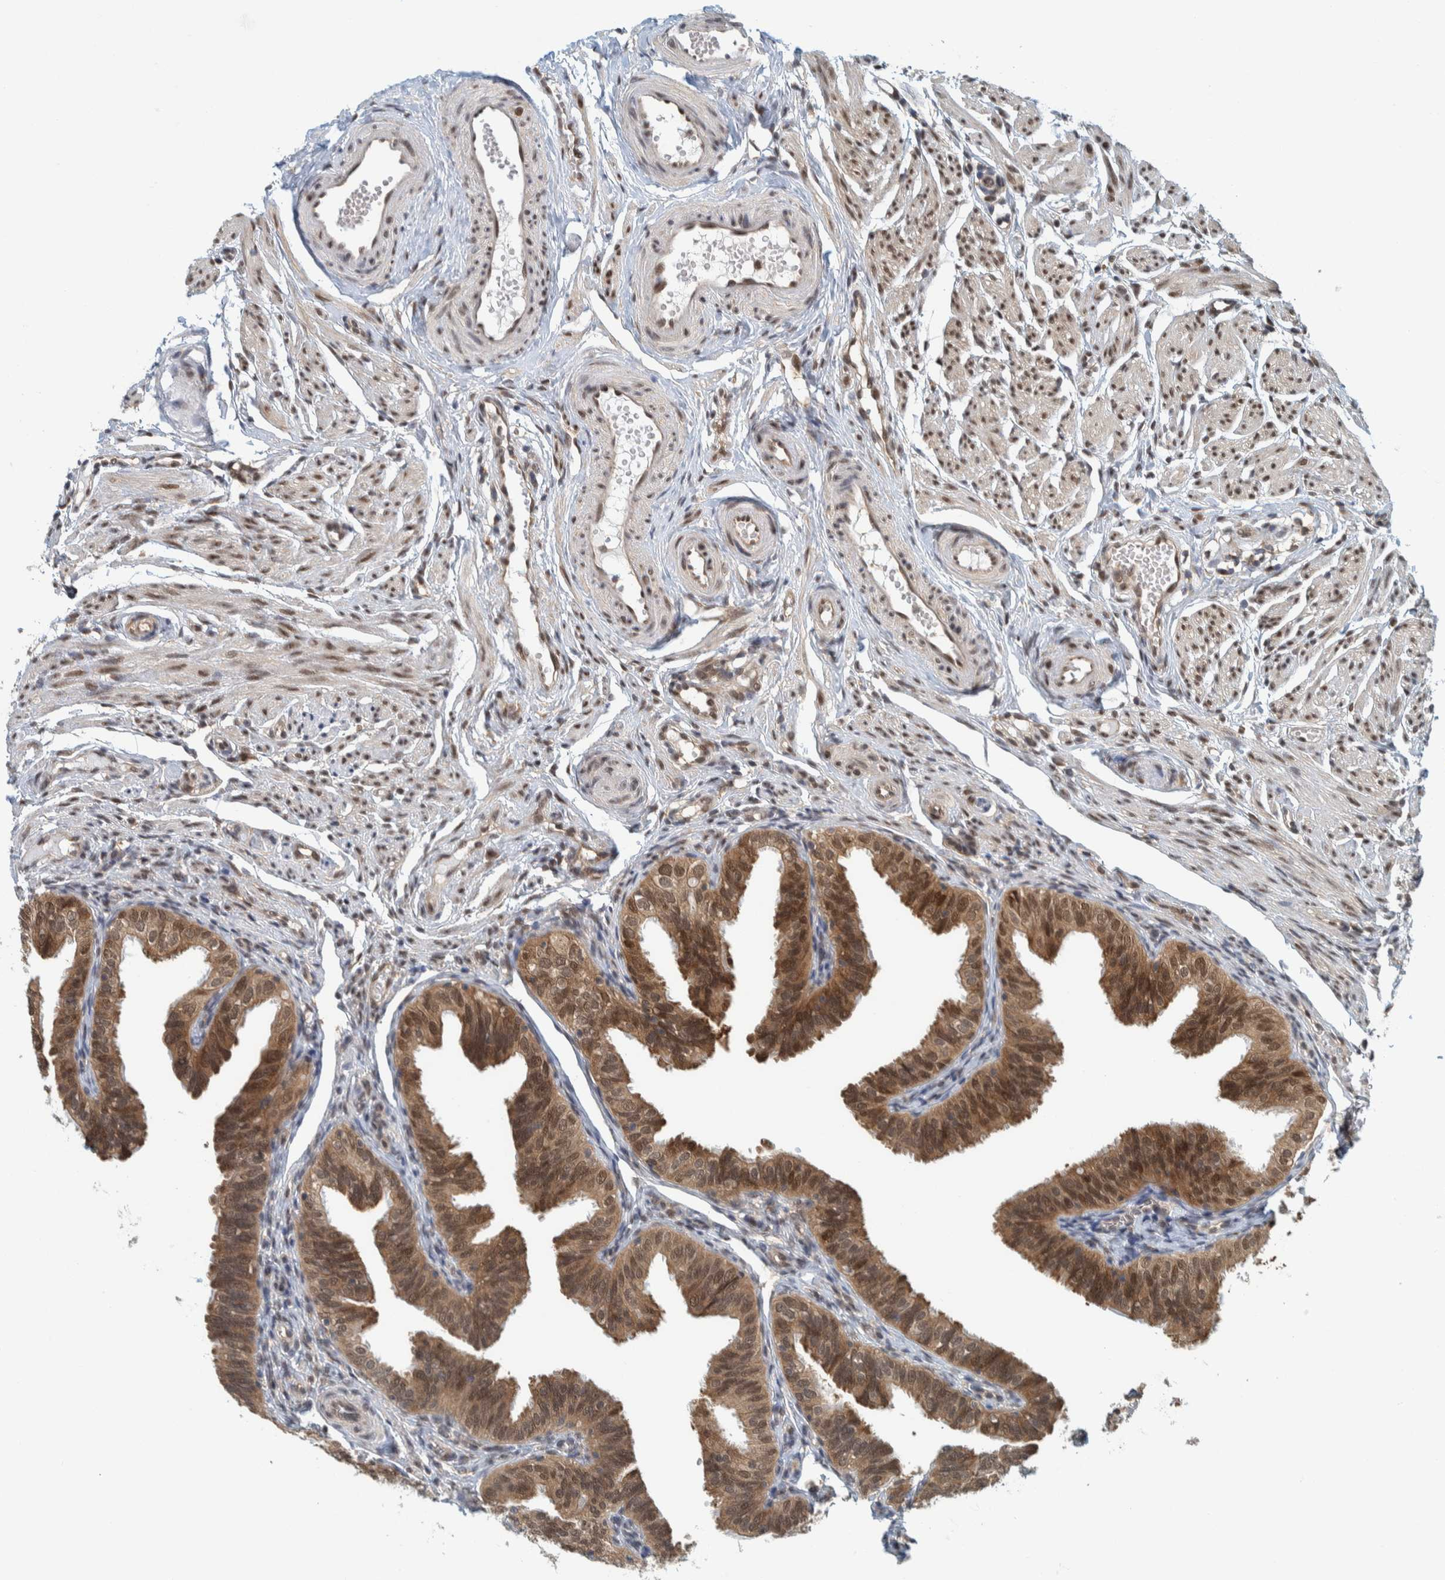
{"staining": {"intensity": "moderate", "quantity": ">75%", "location": "cytoplasmic/membranous,nuclear"}, "tissue": "fallopian tube", "cell_type": "Glandular cells", "image_type": "normal", "snomed": [{"axis": "morphology", "description": "Normal tissue, NOS"}, {"axis": "topography", "description": "Fallopian tube"}], "caption": "Fallopian tube stained for a protein demonstrates moderate cytoplasmic/membranous,nuclear positivity in glandular cells. (brown staining indicates protein expression, while blue staining denotes nuclei).", "gene": "COPS3", "patient": {"sex": "female", "age": 35}}